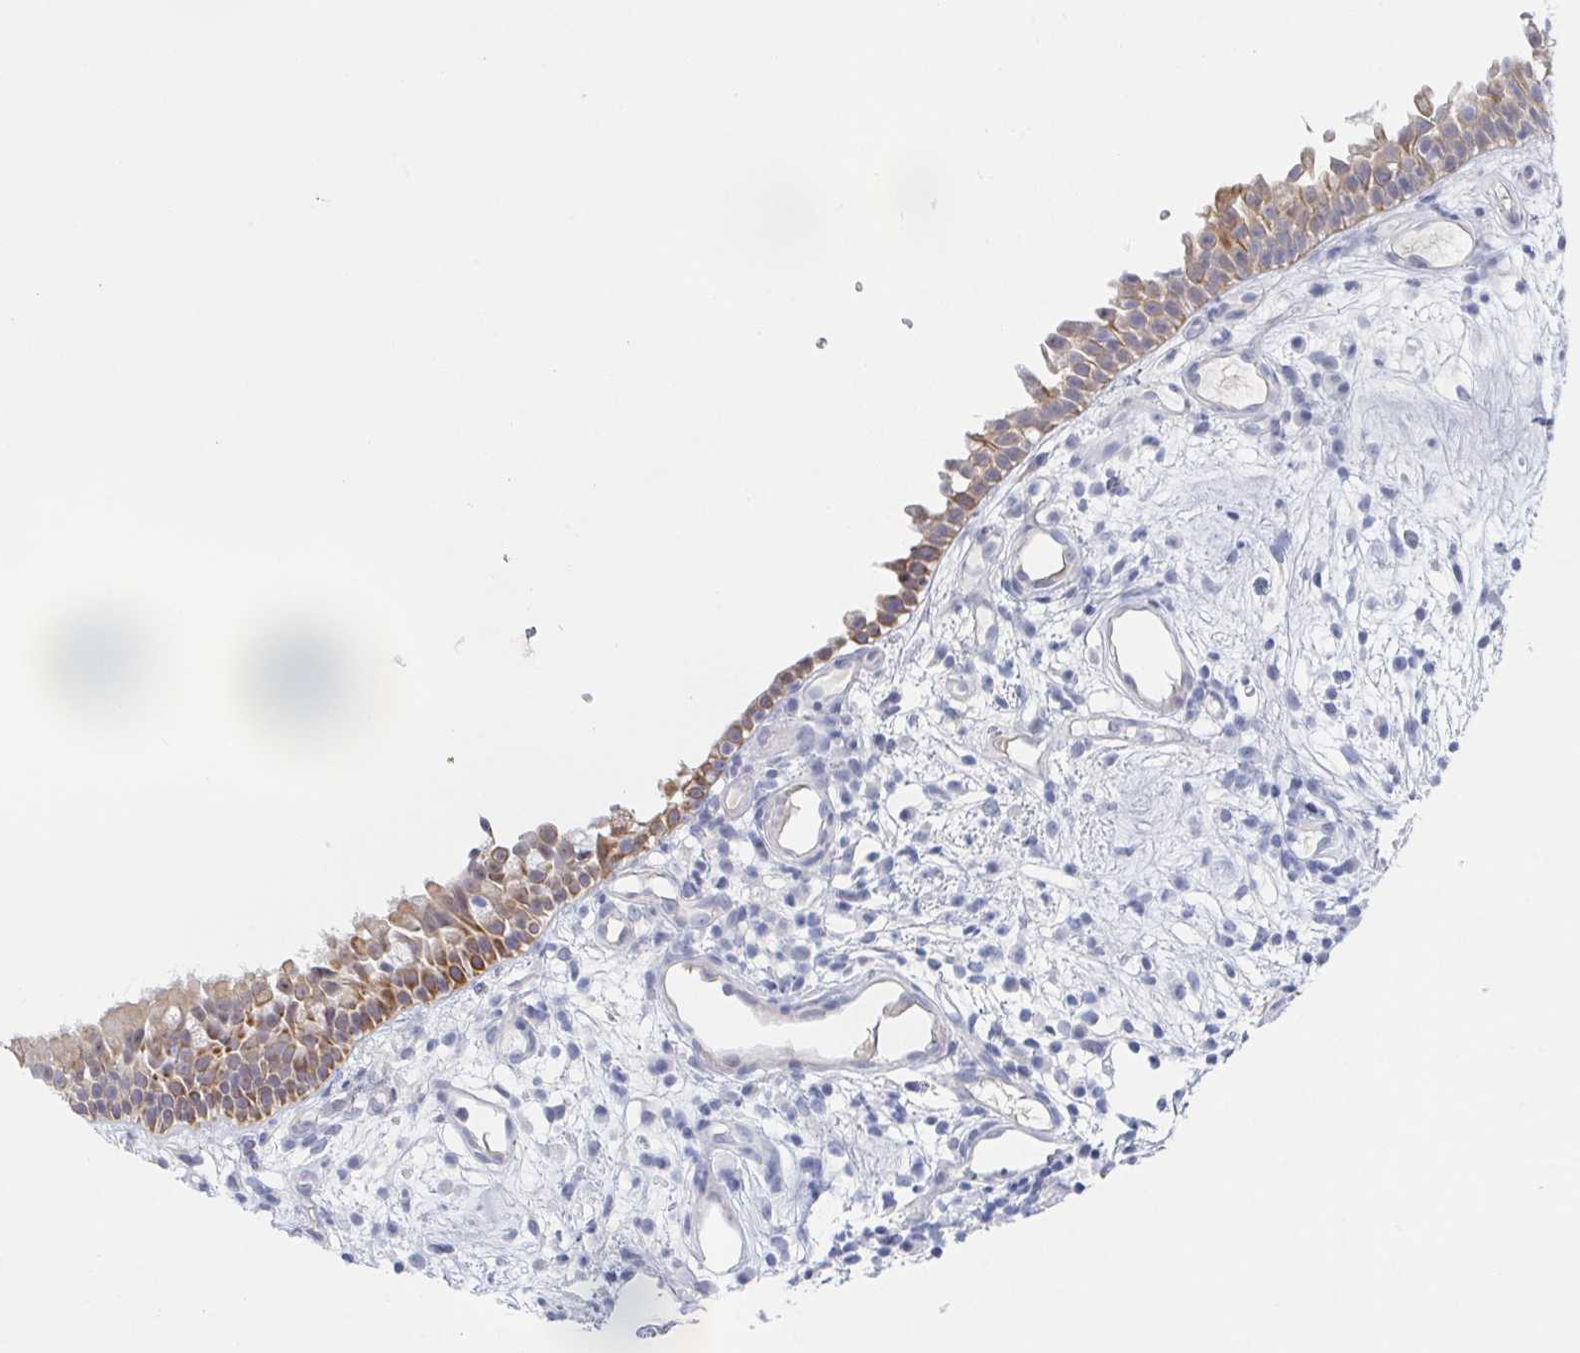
{"staining": {"intensity": "moderate", "quantity": ">75%", "location": "cytoplasmic/membranous"}, "tissue": "nasopharynx", "cell_type": "Respiratory epithelial cells", "image_type": "normal", "snomed": [{"axis": "morphology", "description": "Normal tissue, NOS"}, {"axis": "morphology", "description": "Inflammation, NOS"}, {"axis": "topography", "description": "Nasopharynx"}], "caption": "DAB (3,3'-diaminobenzidine) immunohistochemical staining of benign nasopharynx reveals moderate cytoplasmic/membranous protein expression in approximately >75% of respiratory epithelial cells.", "gene": "RHOV", "patient": {"sex": "male", "age": 54}}